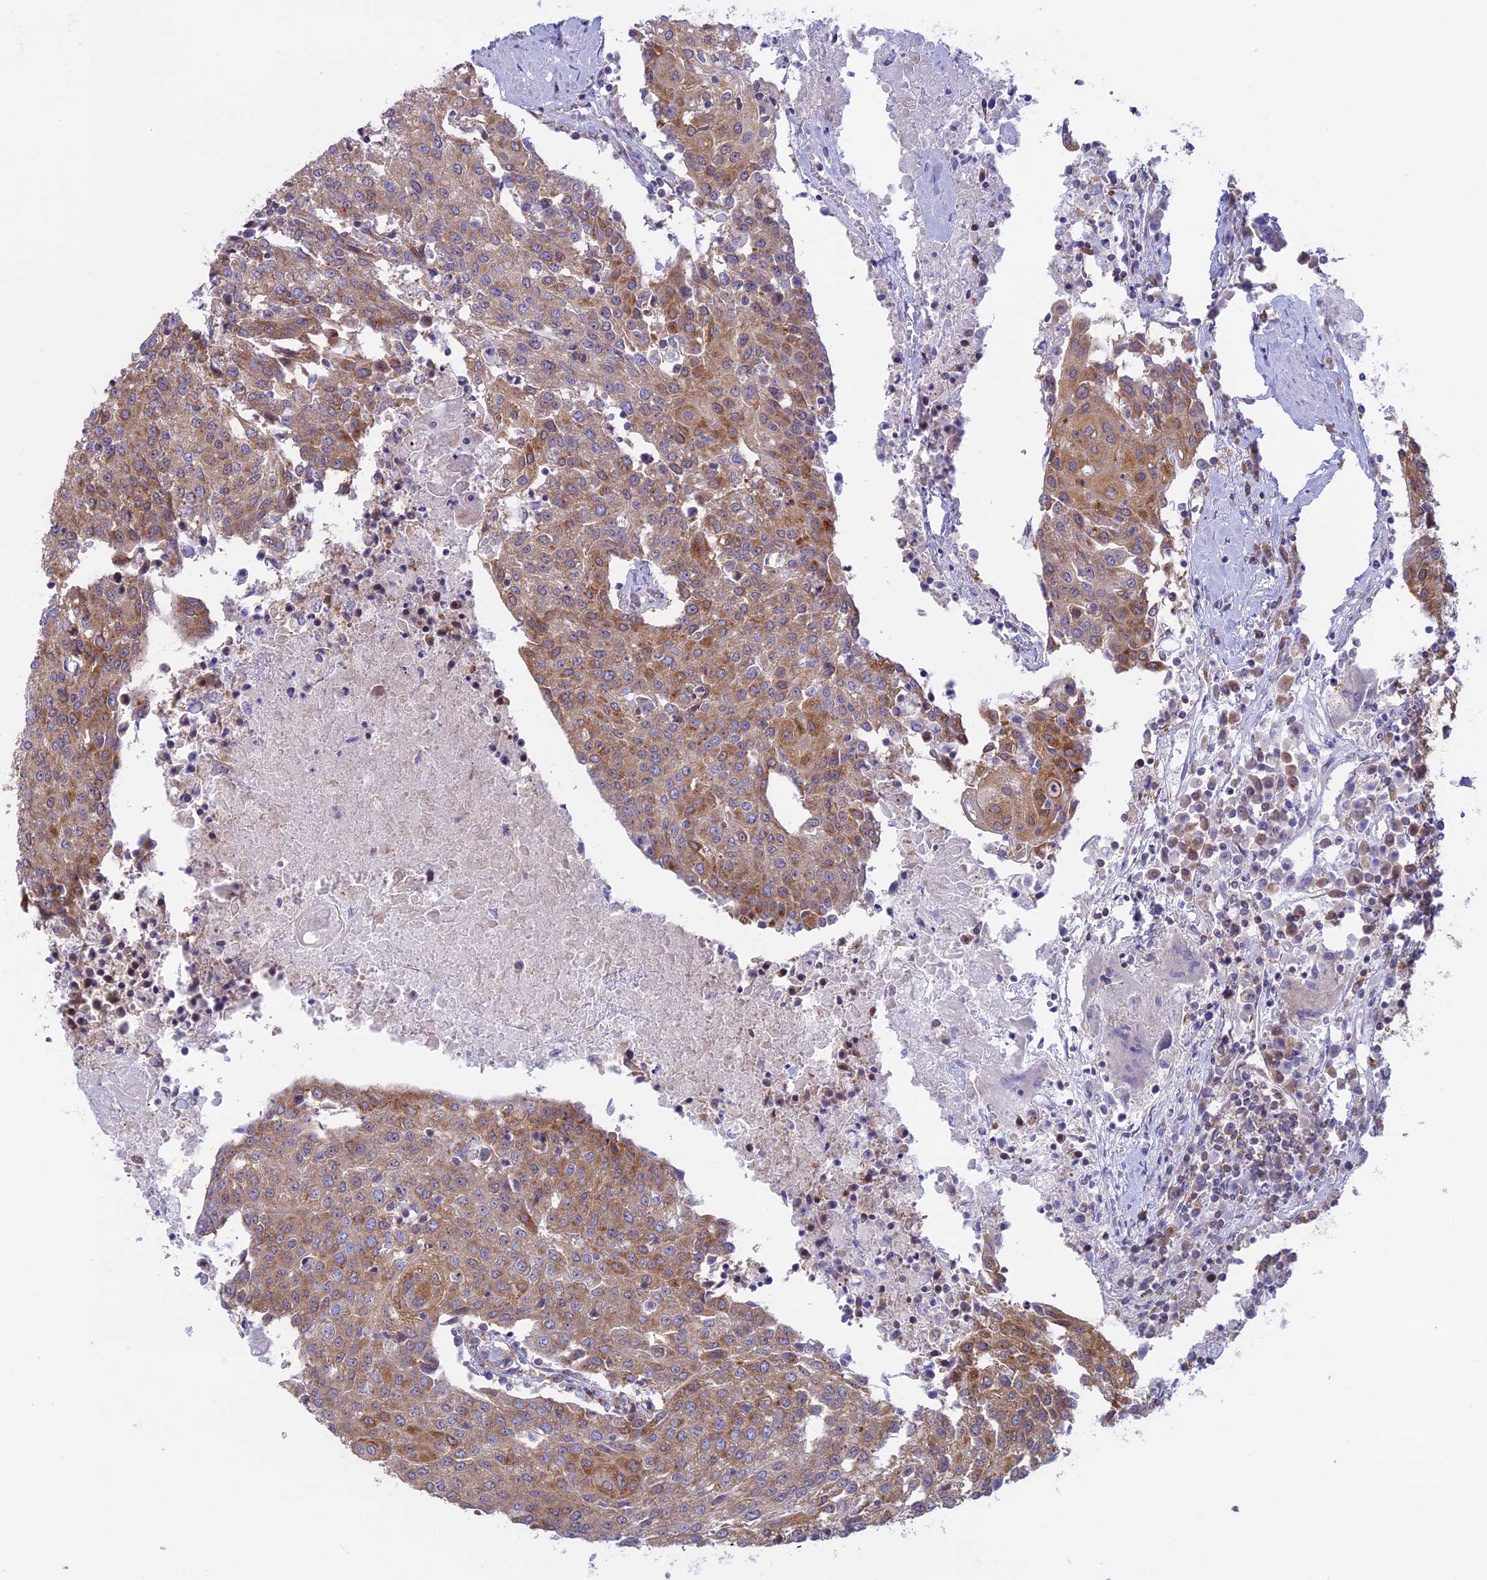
{"staining": {"intensity": "moderate", "quantity": ">75%", "location": "cytoplasmic/membranous"}, "tissue": "urothelial cancer", "cell_type": "Tumor cells", "image_type": "cancer", "snomed": [{"axis": "morphology", "description": "Urothelial carcinoma, High grade"}, {"axis": "topography", "description": "Urinary bladder"}], "caption": "Protein analysis of high-grade urothelial carcinoma tissue demonstrates moderate cytoplasmic/membranous positivity in approximately >75% of tumor cells.", "gene": "CLINT1", "patient": {"sex": "female", "age": 85}}